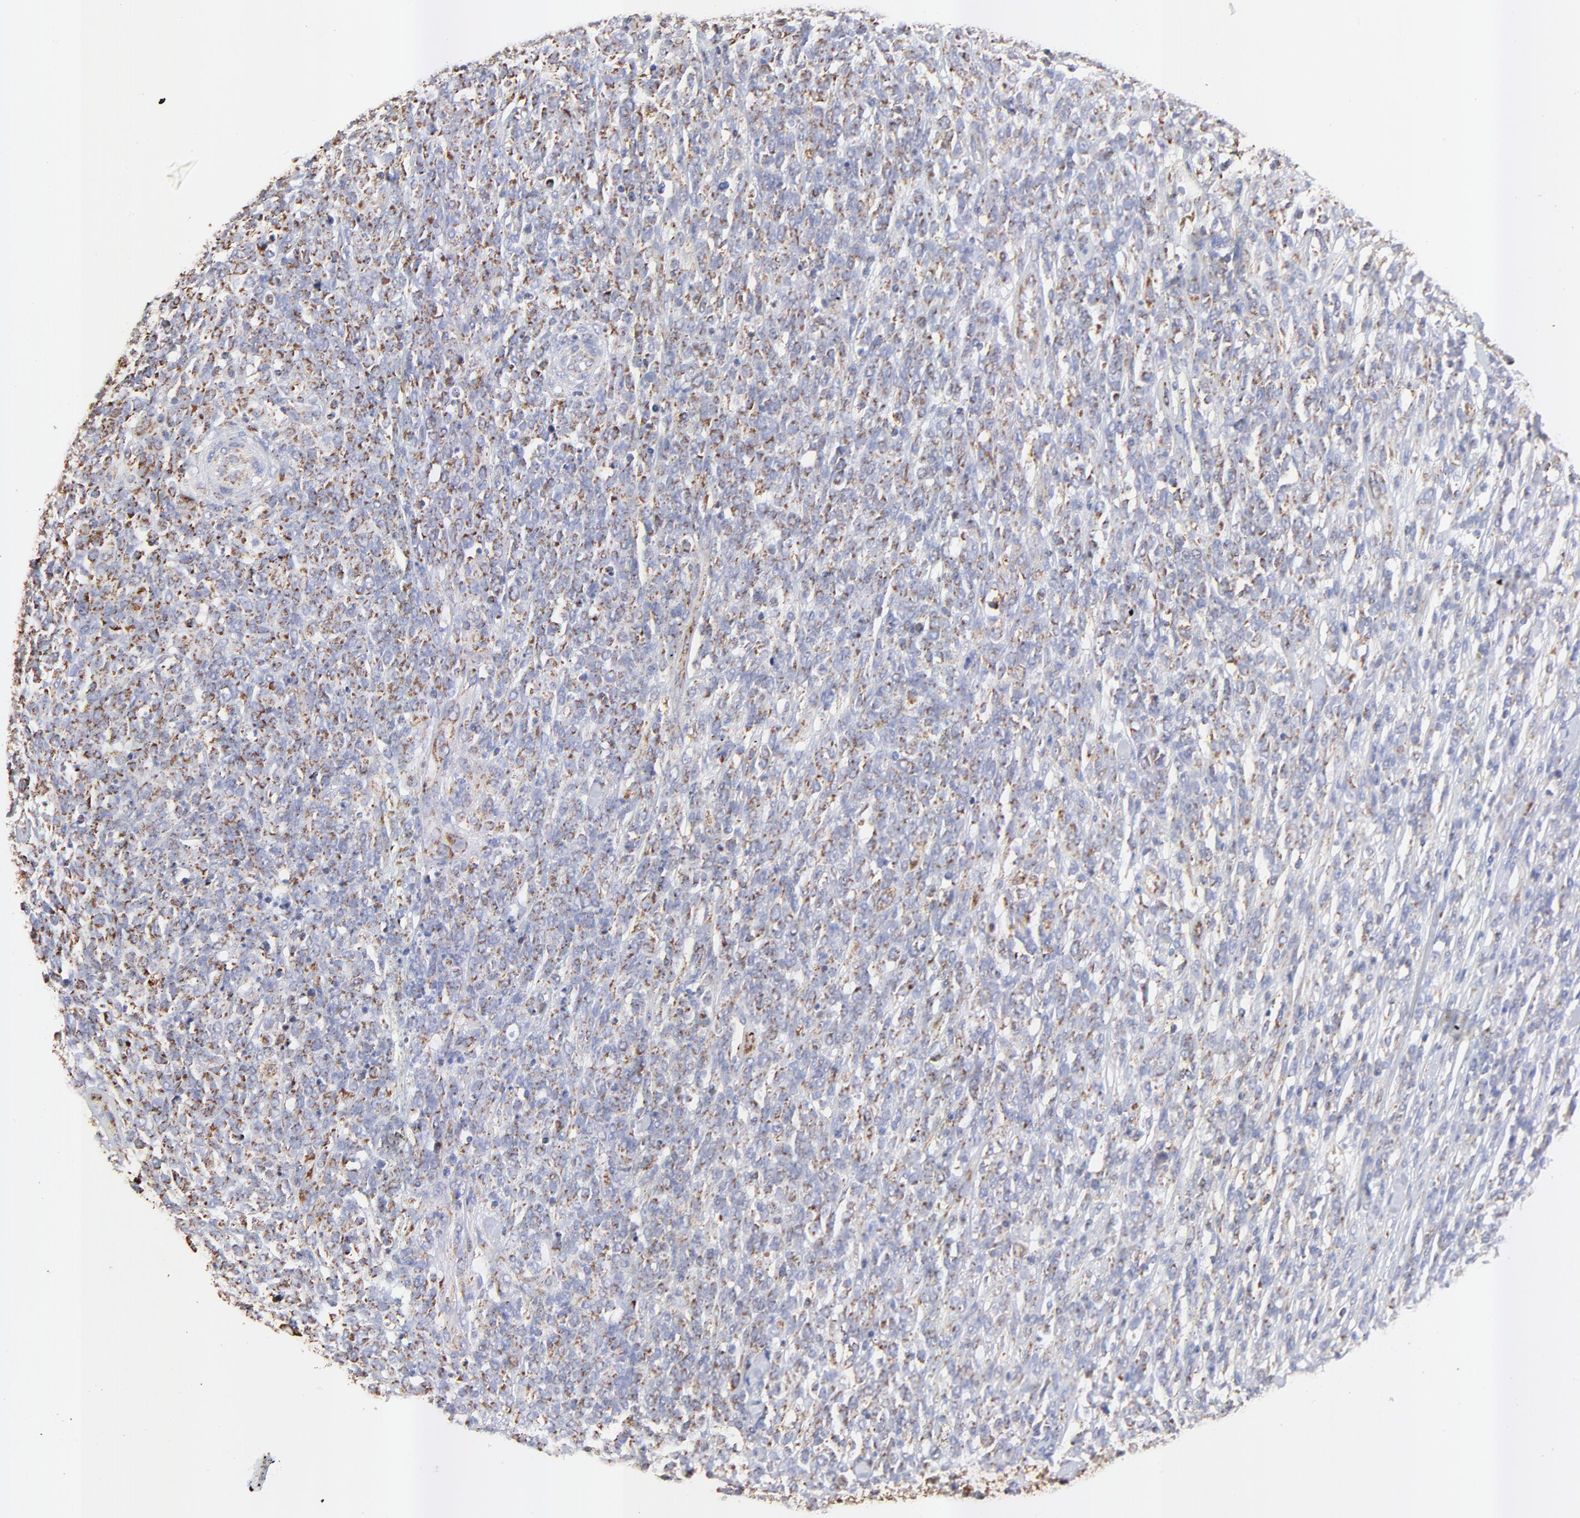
{"staining": {"intensity": "moderate", "quantity": "25%-75%", "location": "cytoplasmic/membranous"}, "tissue": "lymphoma", "cell_type": "Tumor cells", "image_type": "cancer", "snomed": [{"axis": "morphology", "description": "Malignant lymphoma, non-Hodgkin's type, High grade"}, {"axis": "topography", "description": "Lymph node"}], "caption": "High-grade malignant lymphoma, non-Hodgkin's type tissue displays moderate cytoplasmic/membranous positivity in about 25%-75% of tumor cells The protein of interest is stained brown, and the nuclei are stained in blue (DAB IHC with brightfield microscopy, high magnification).", "gene": "COX4I1", "patient": {"sex": "female", "age": 73}}